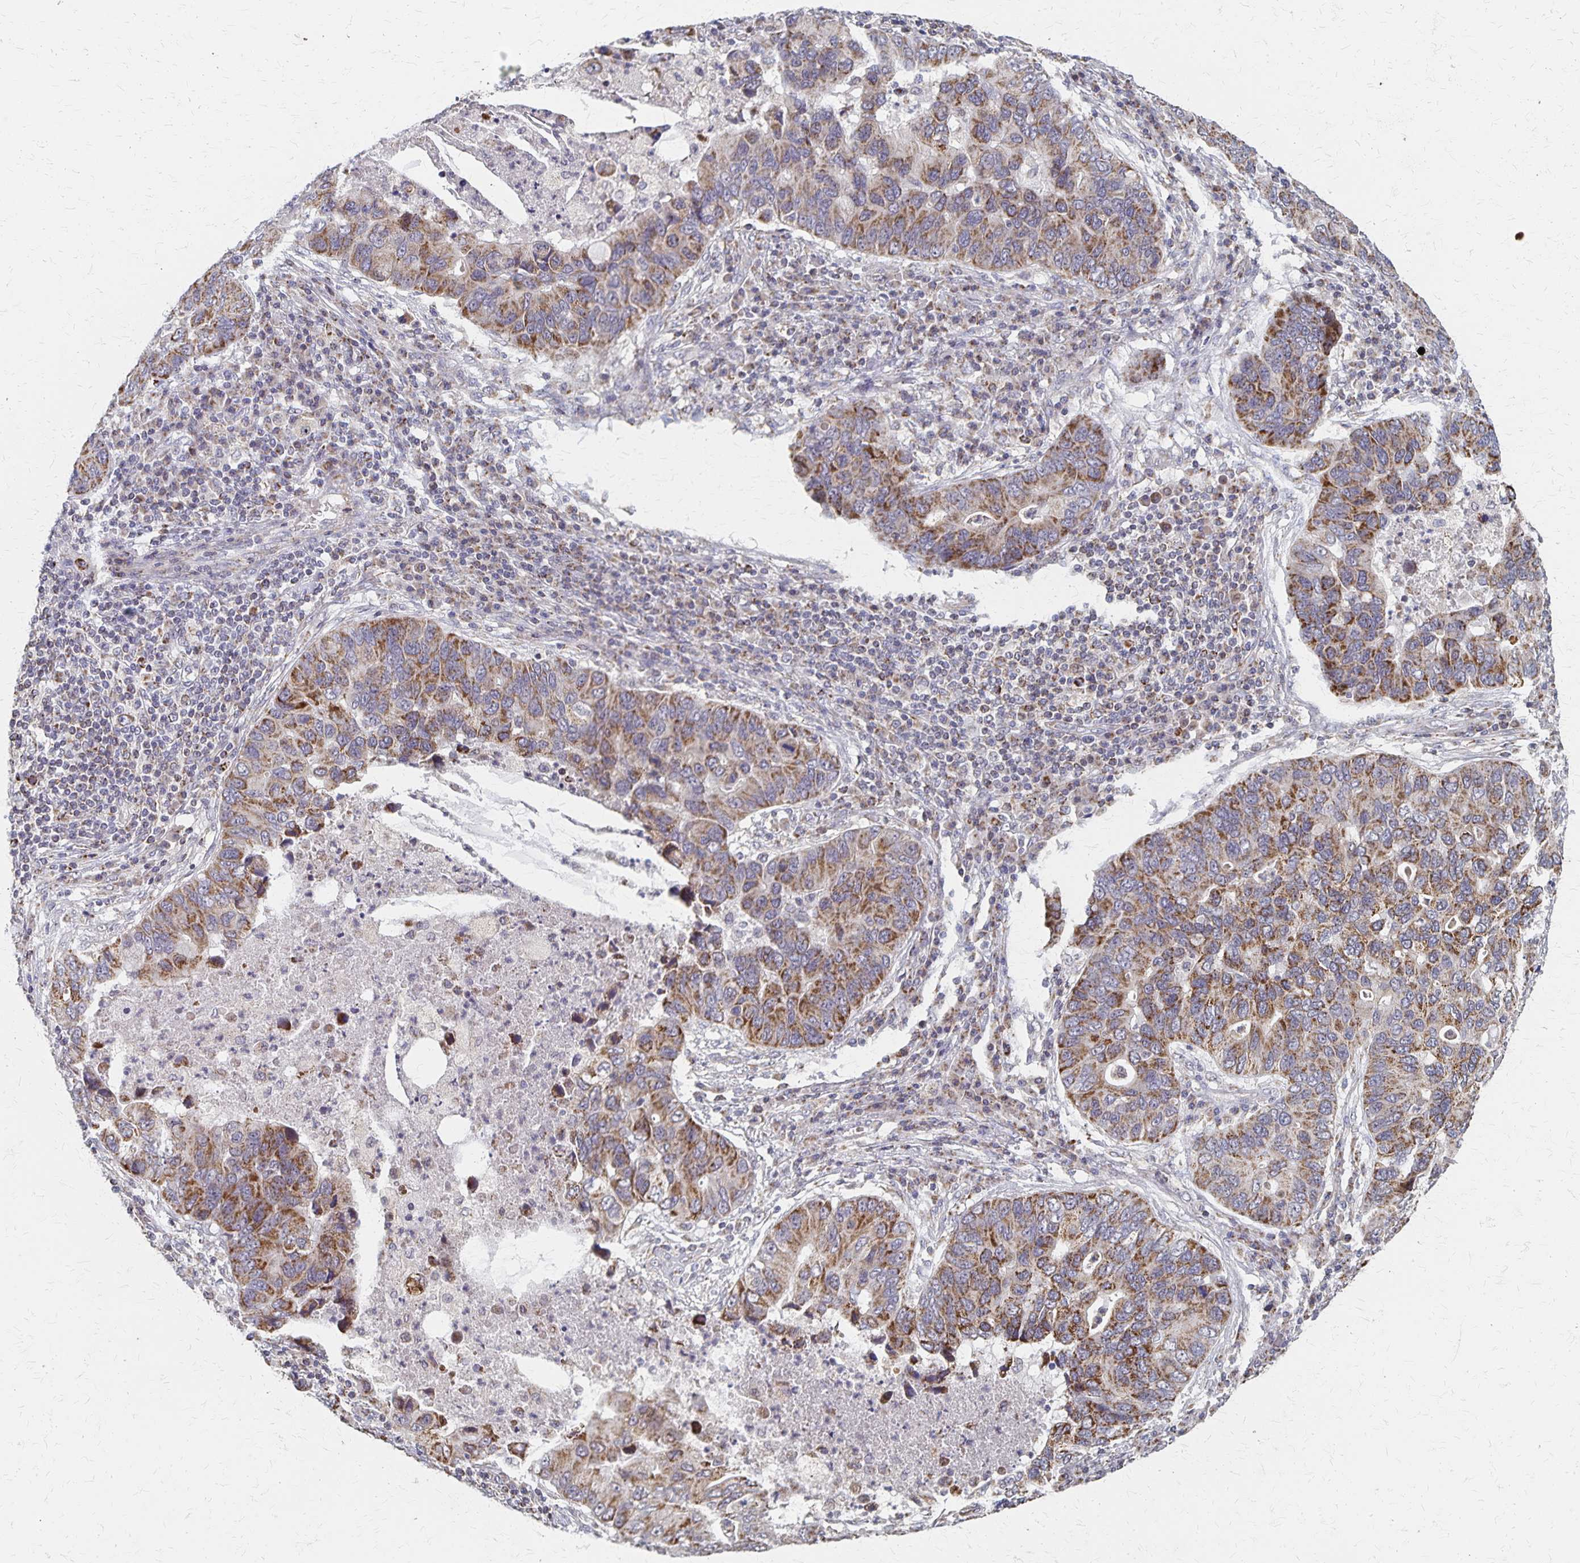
{"staining": {"intensity": "moderate", "quantity": ">75%", "location": "cytoplasmic/membranous"}, "tissue": "lung cancer", "cell_type": "Tumor cells", "image_type": "cancer", "snomed": [{"axis": "morphology", "description": "Adenocarcinoma, NOS"}, {"axis": "morphology", "description": "Adenocarcinoma, metastatic, NOS"}, {"axis": "topography", "description": "Lymph node"}, {"axis": "topography", "description": "Lung"}], "caption": "Protein expression analysis of human lung metastatic adenocarcinoma reveals moderate cytoplasmic/membranous expression in about >75% of tumor cells.", "gene": "DYRK4", "patient": {"sex": "female", "age": 54}}